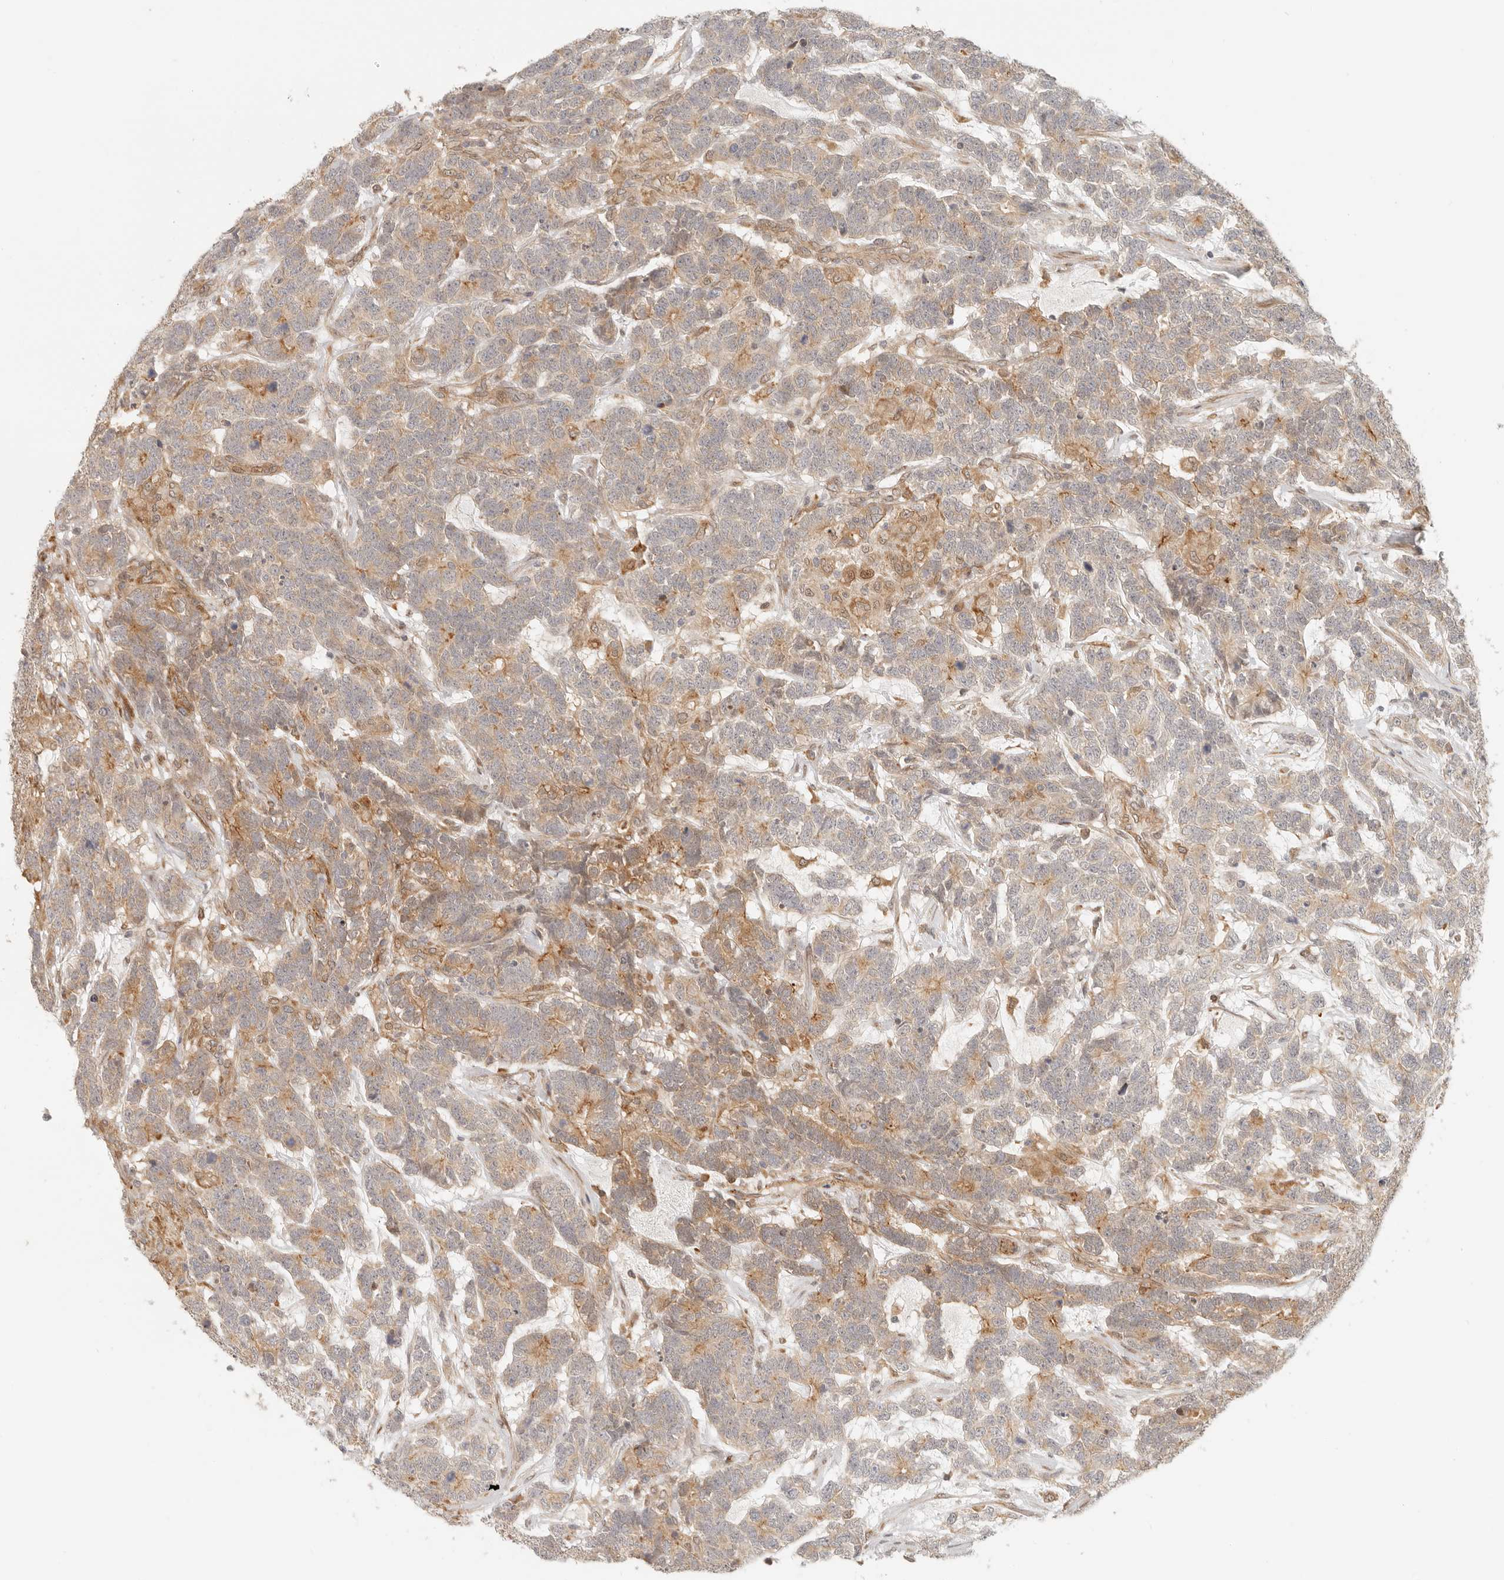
{"staining": {"intensity": "moderate", "quantity": "25%-75%", "location": "cytoplasmic/membranous"}, "tissue": "testis cancer", "cell_type": "Tumor cells", "image_type": "cancer", "snomed": [{"axis": "morphology", "description": "Carcinoma, Embryonal, NOS"}, {"axis": "topography", "description": "Testis"}], "caption": "A brown stain labels moderate cytoplasmic/membranous staining of a protein in human testis cancer tumor cells. The staining is performed using DAB (3,3'-diaminobenzidine) brown chromogen to label protein expression. The nuclei are counter-stained blue using hematoxylin.", "gene": "TUFT1", "patient": {"sex": "male", "age": 26}}